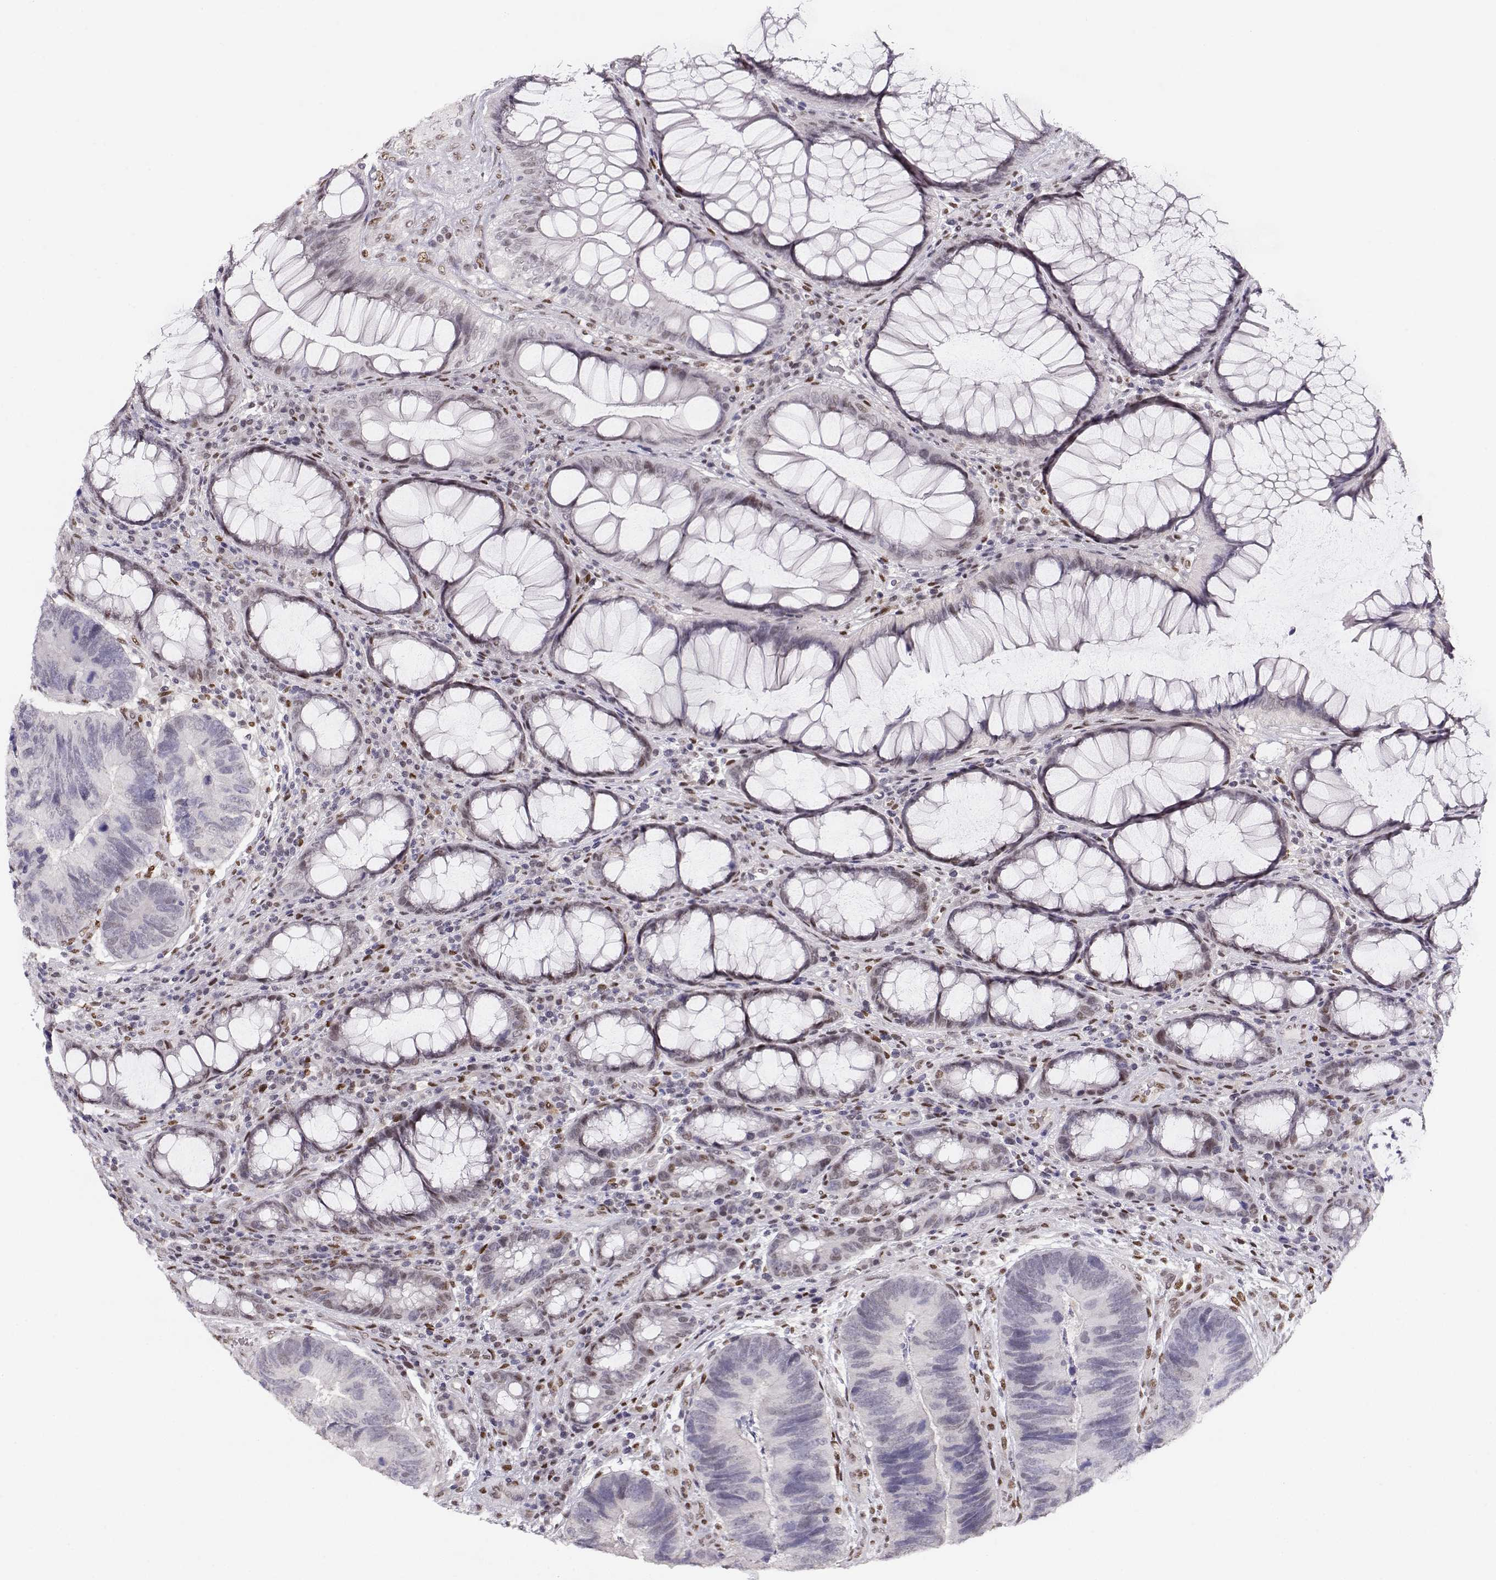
{"staining": {"intensity": "negative", "quantity": "none", "location": "none"}, "tissue": "colorectal cancer", "cell_type": "Tumor cells", "image_type": "cancer", "snomed": [{"axis": "morphology", "description": "Adenocarcinoma, NOS"}, {"axis": "topography", "description": "Colon"}], "caption": "A photomicrograph of human colorectal cancer (adenocarcinoma) is negative for staining in tumor cells.", "gene": "POLI", "patient": {"sex": "female", "age": 67}}